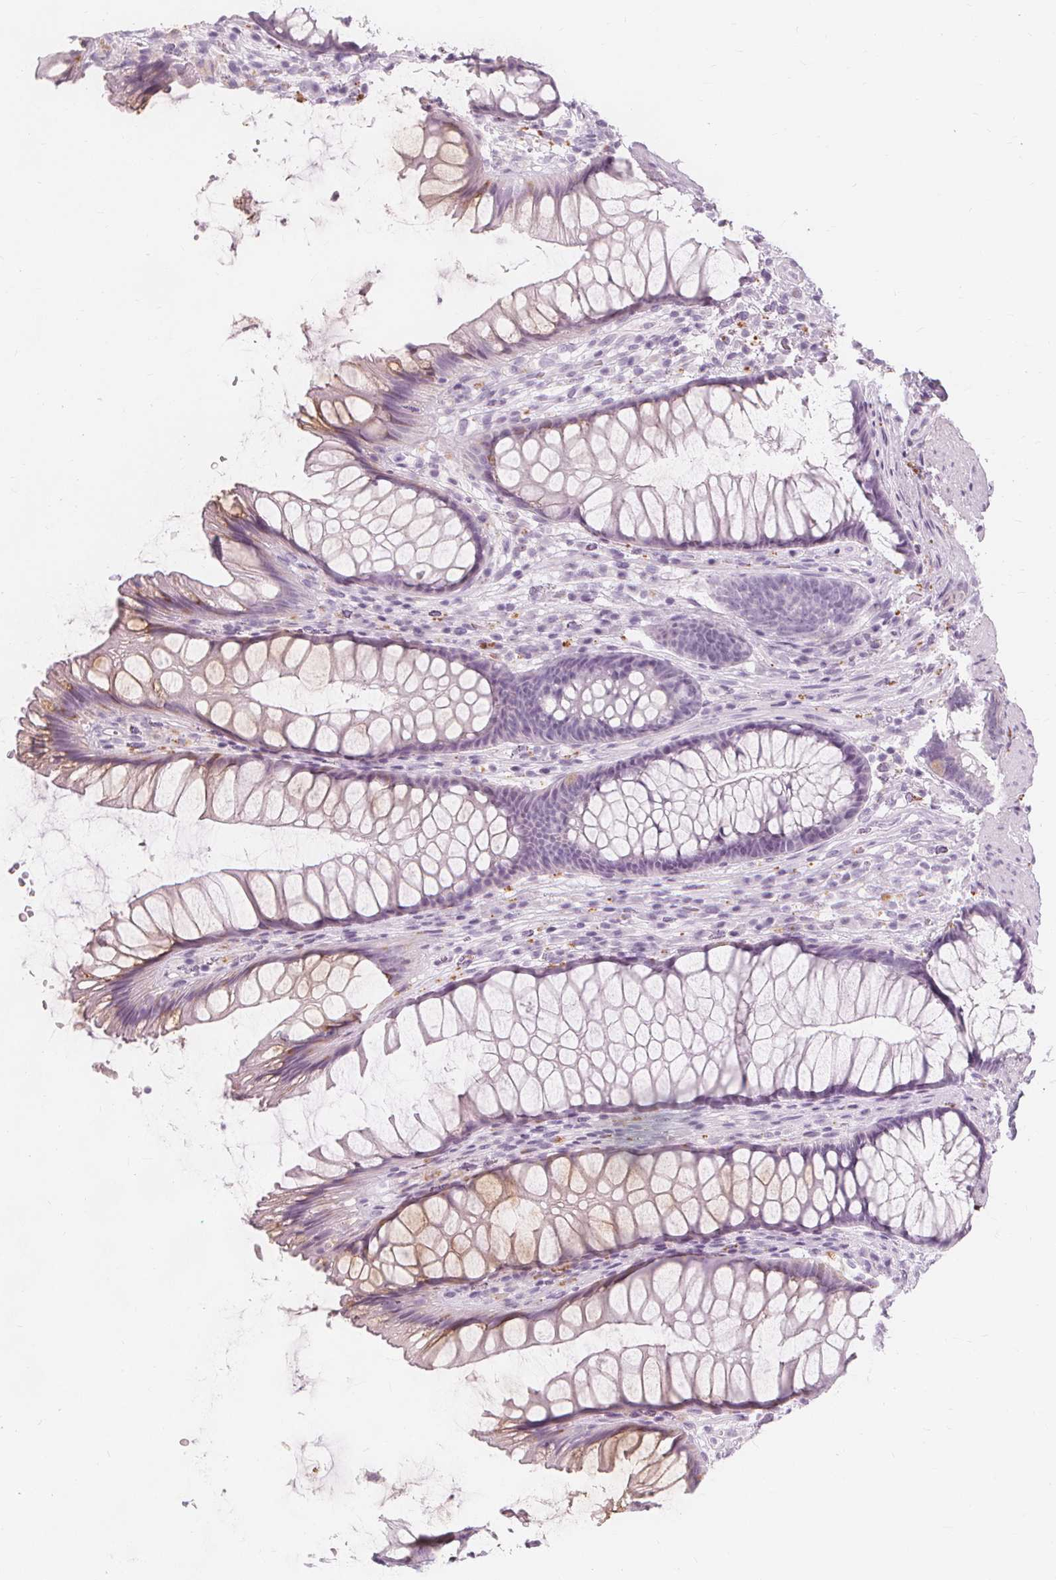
{"staining": {"intensity": "weak", "quantity": "<25%", "location": "cytoplasmic/membranous"}, "tissue": "rectum", "cell_type": "Glandular cells", "image_type": "normal", "snomed": [{"axis": "morphology", "description": "Normal tissue, NOS"}, {"axis": "topography", "description": "Rectum"}], "caption": "An immunohistochemistry (IHC) image of benign rectum is shown. There is no staining in glandular cells of rectum.", "gene": "TFF1", "patient": {"sex": "male", "age": 53}}